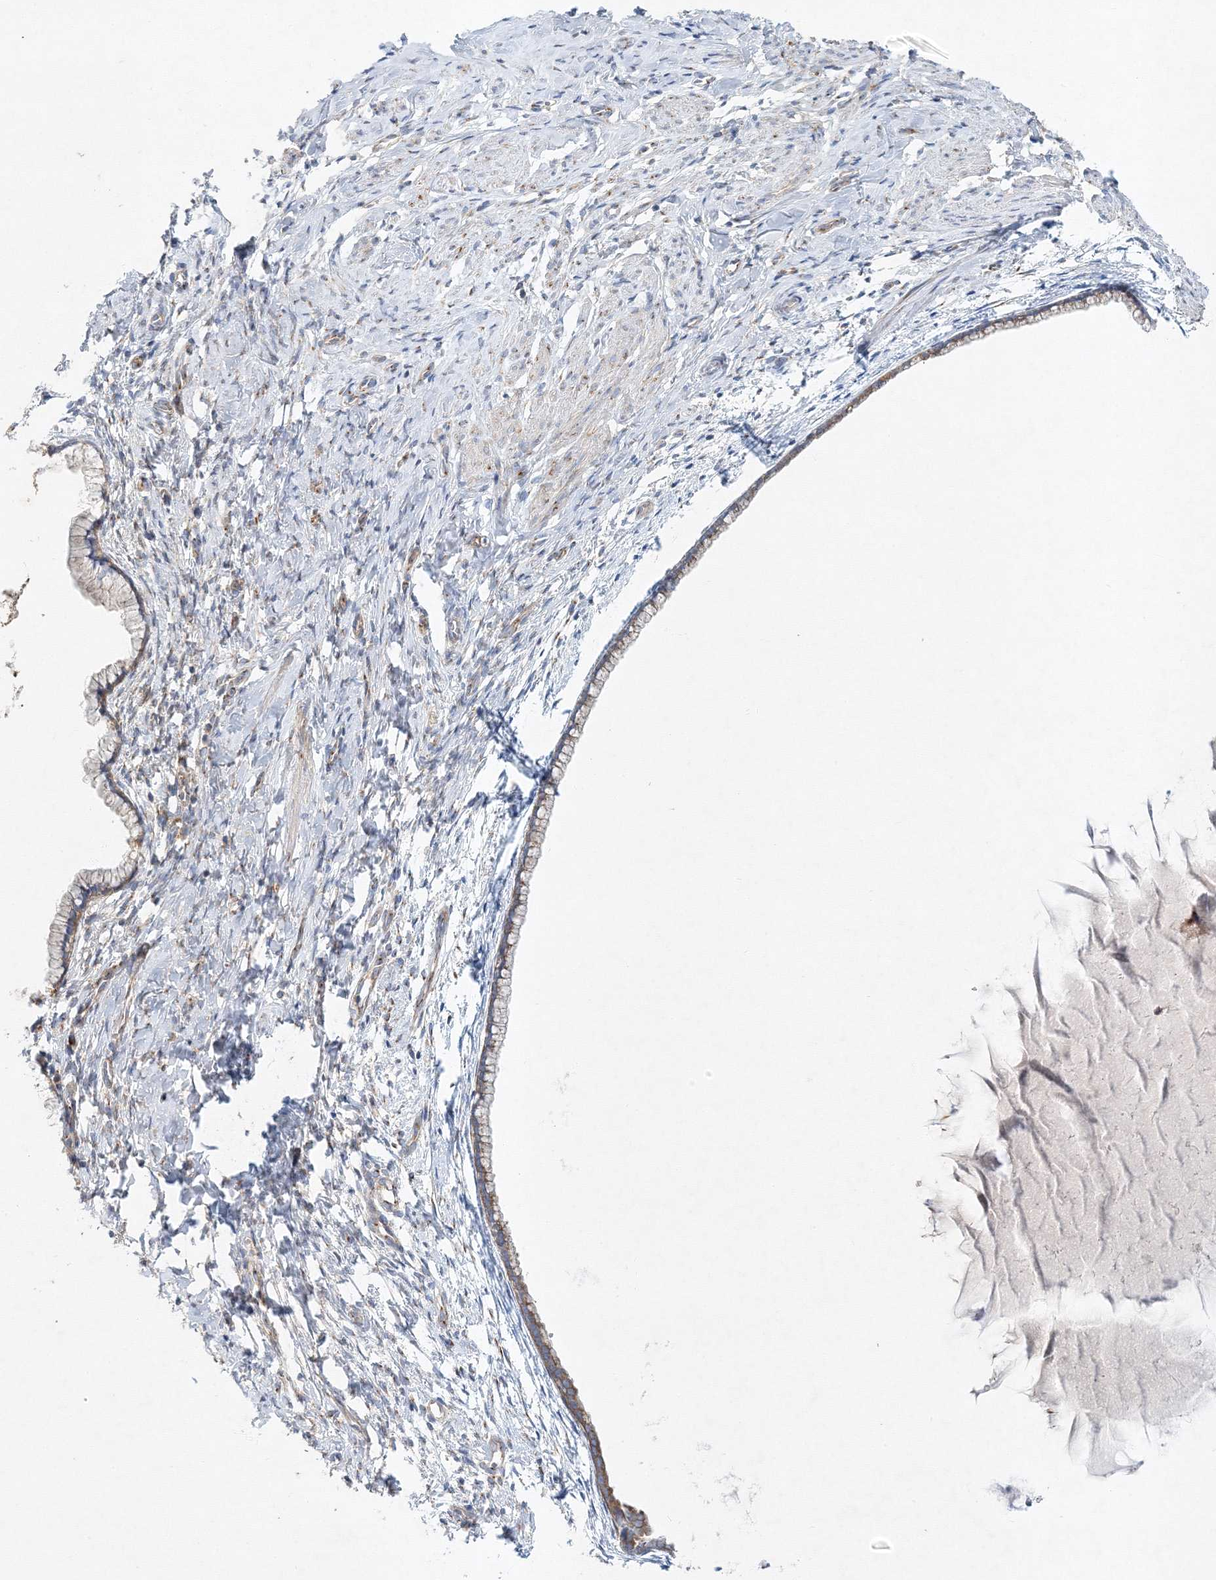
{"staining": {"intensity": "moderate", "quantity": "25%-75%", "location": "cytoplasmic/membranous"}, "tissue": "cervix", "cell_type": "Glandular cells", "image_type": "normal", "snomed": [{"axis": "morphology", "description": "Normal tissue, NOS"}, {"axis": "topography", "description": "Cervix"}], "caption": "Immunohistochemistry (IHC) of unremarkable cervix reveals medium levels of moderate cytoplasmic/membranous expression in approximately 25%-75% of glandular cells.", "gene": "SEC23IP", "patient": {"sex": "female", "age": 75}}